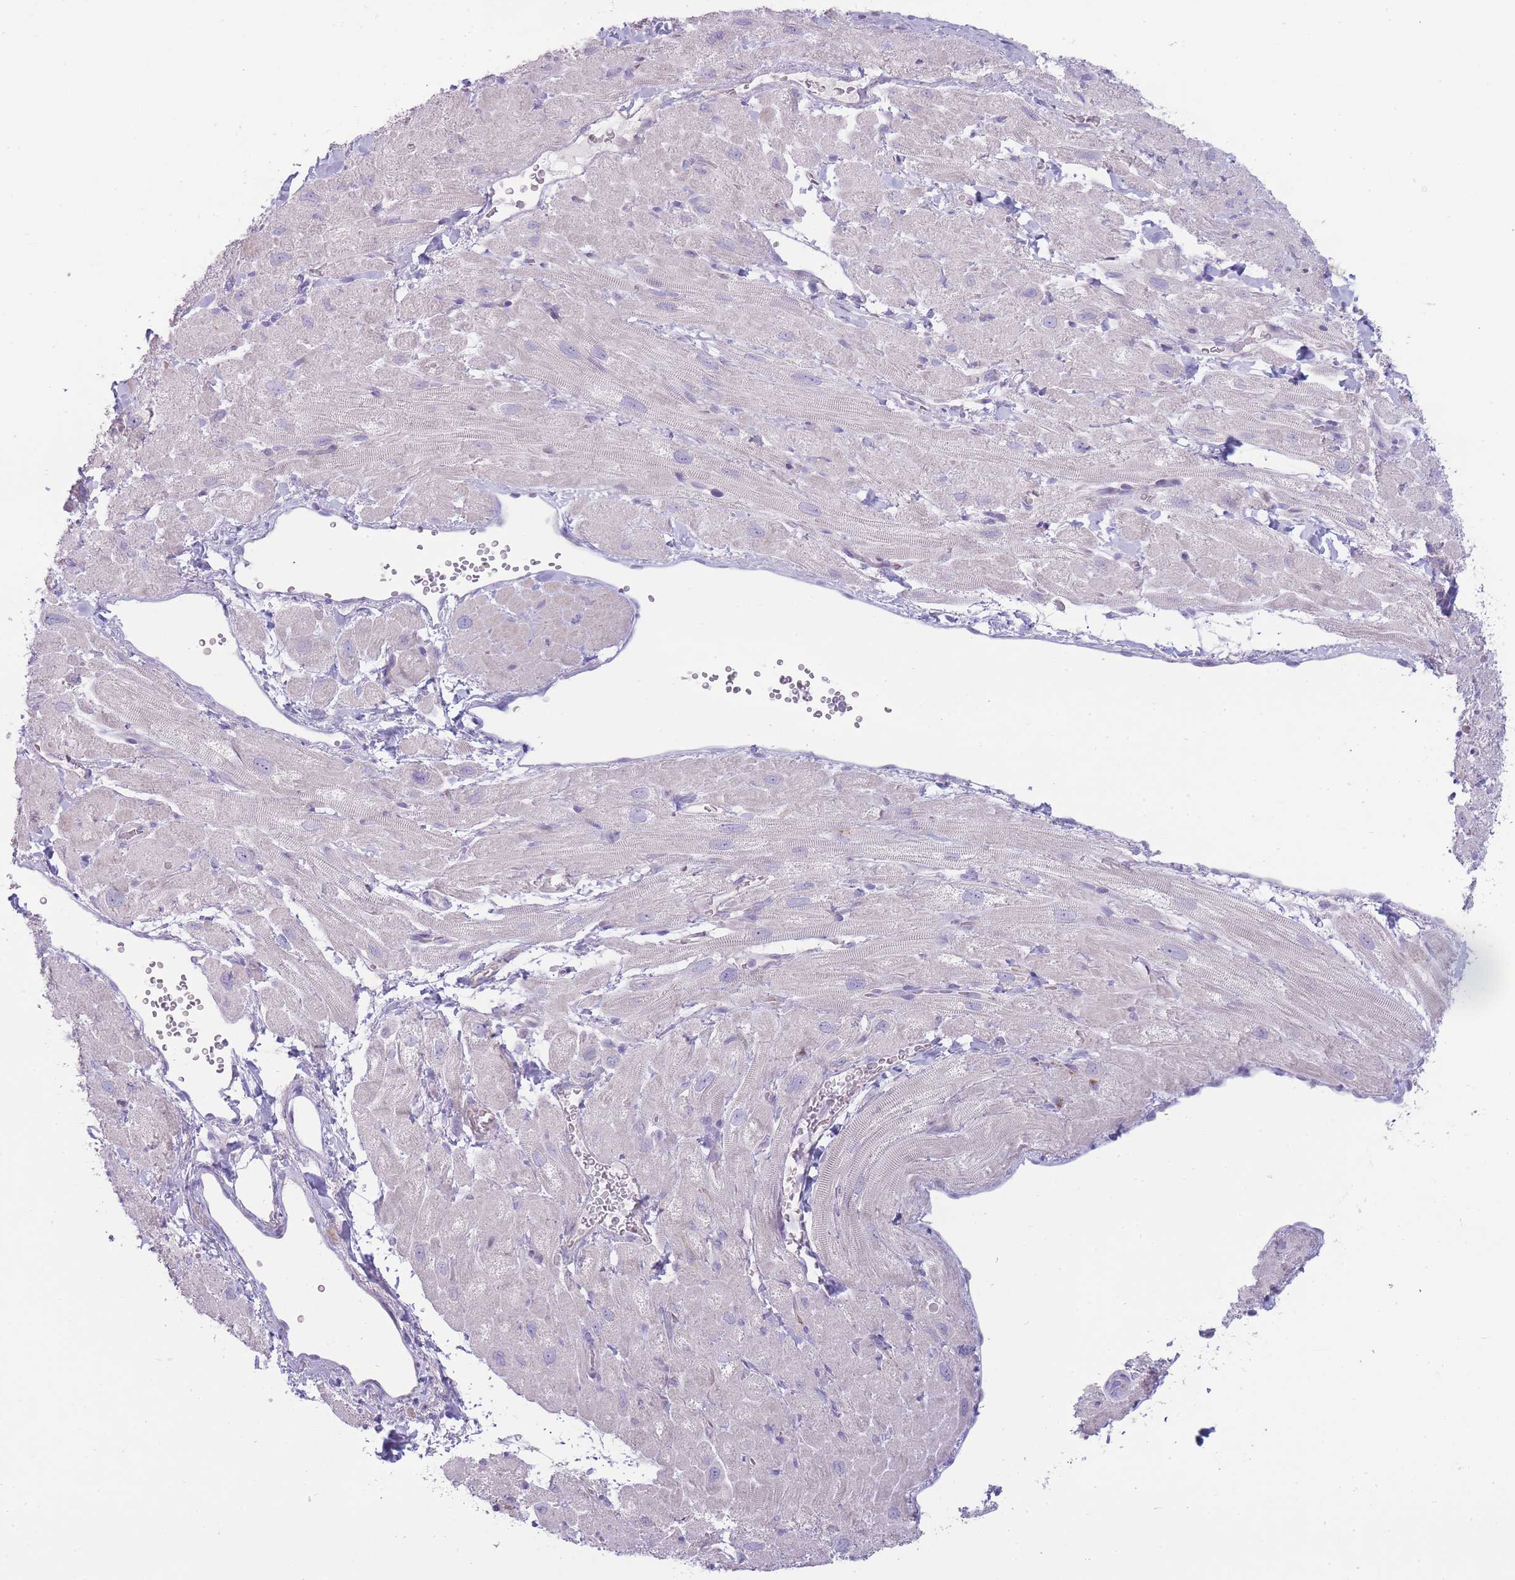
{"staining": {"intensity": "negative", "quantity": "none", "location": "none"}, "tissue": "heart muscle", "cell_type": "Cardiomyocytes", "image_type": "normal", "snomed": [{"axis": "morphology", "description": "Normal tissue, NOS"}, {"axis": "topography", "description": "Heart"}], "caption": "An immunohistochemistry (IHC) image of unremarkable heart muscle is shown. There is no staining in cardiomyocytes of heart muscle. (DAB (3,3'-diaminobenzidine) IHC with hematoxylin counter stain).", "gene": "UTP14A", "patient": {"sex": "male", "age": 65}}